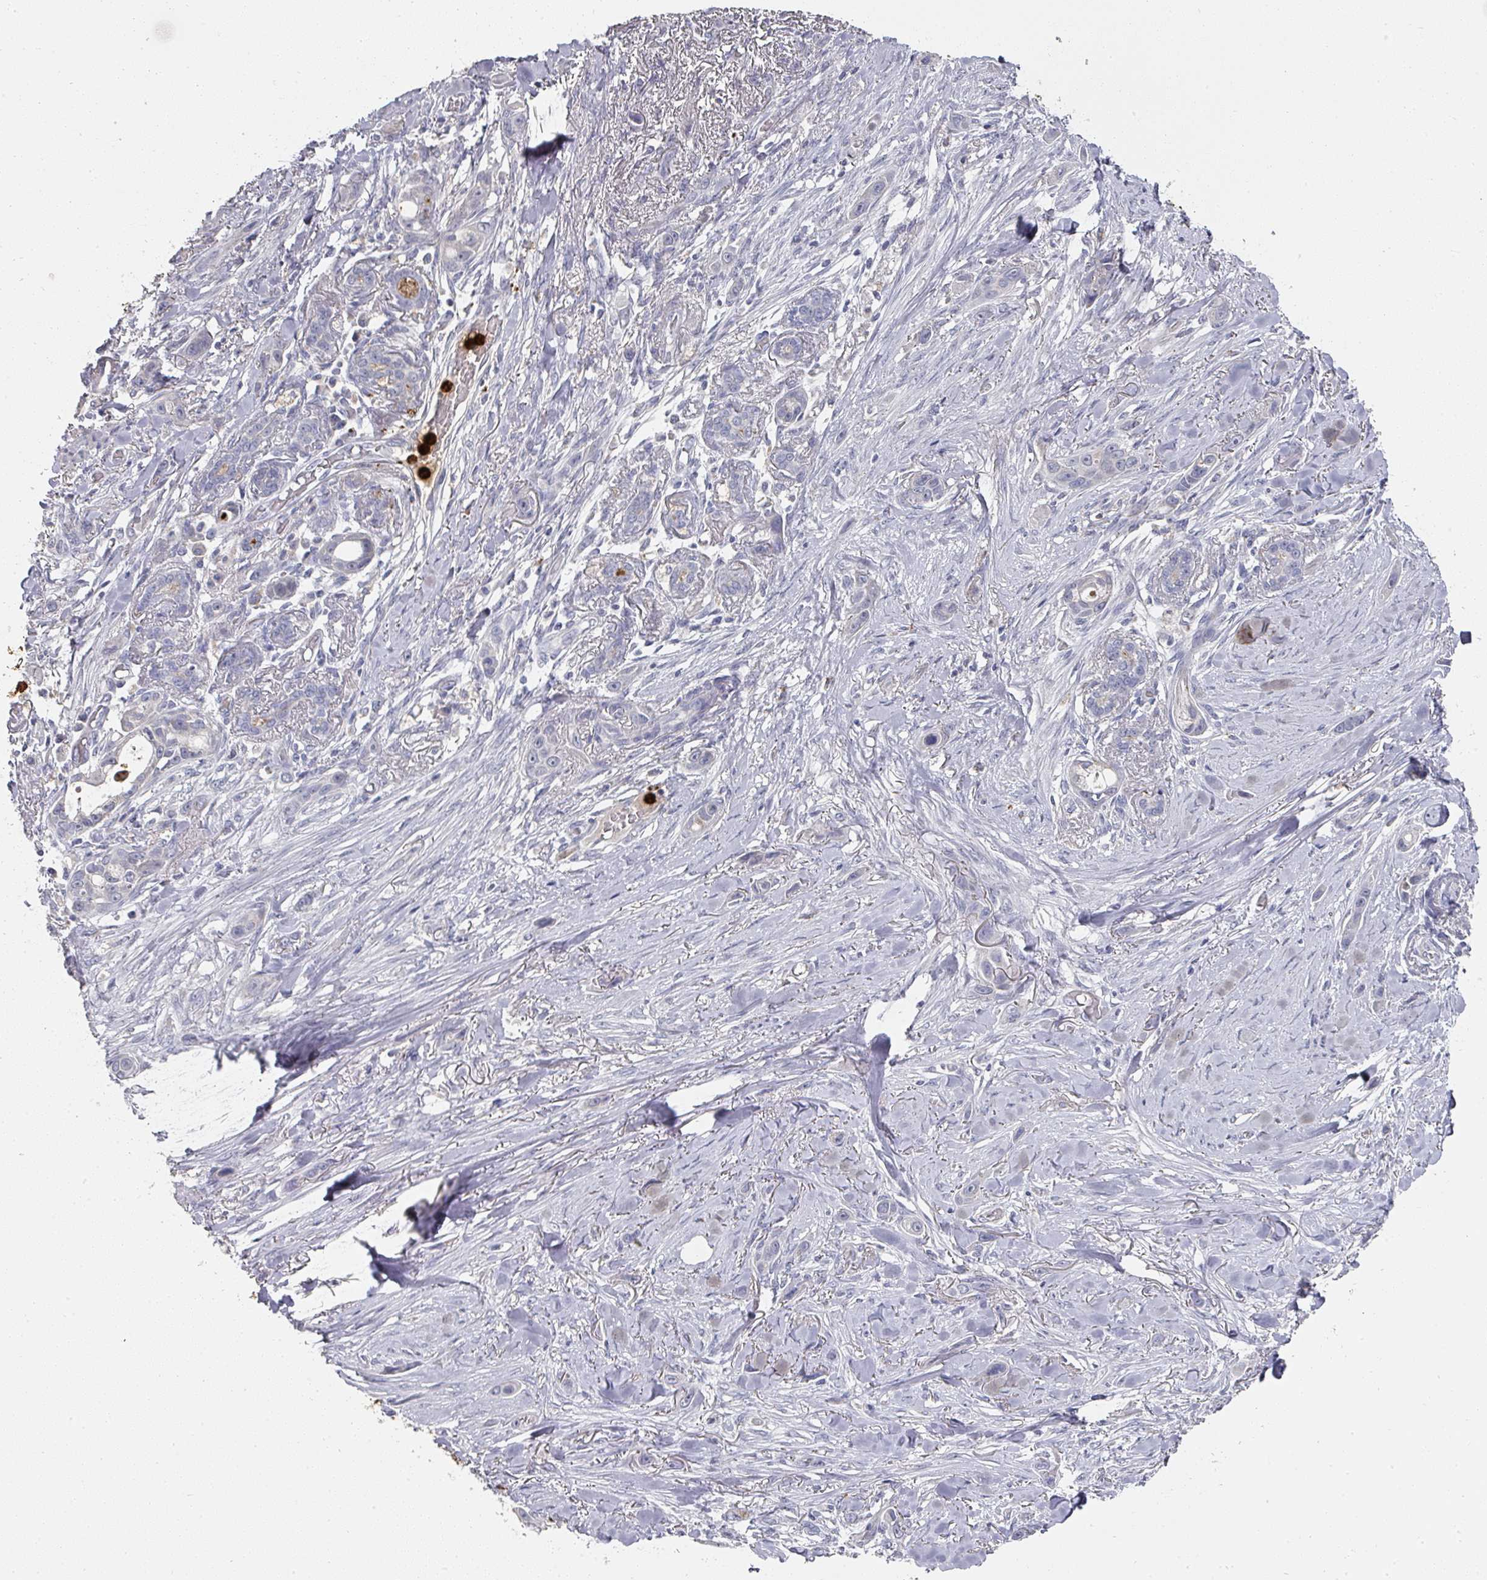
{"staining": {"intensity": "negative", "quantity": "none", "location": "none"}, "tissue": "skin cancer", "cell_type": "Tumor cells", "image_type": "cancer", "snomed": [{"axis": "morphology", "description": "Squamous cell carcinoma, NOS"}, {"axis": "topography", "description": "Skin"}], "caption": "An image of skin cancer (squamous cell carcinoma) stained for a protein demonstrates no brown staining in tumor cells.", "gene": "CAMP", "patient": {"sex": "female", "age": 69}}